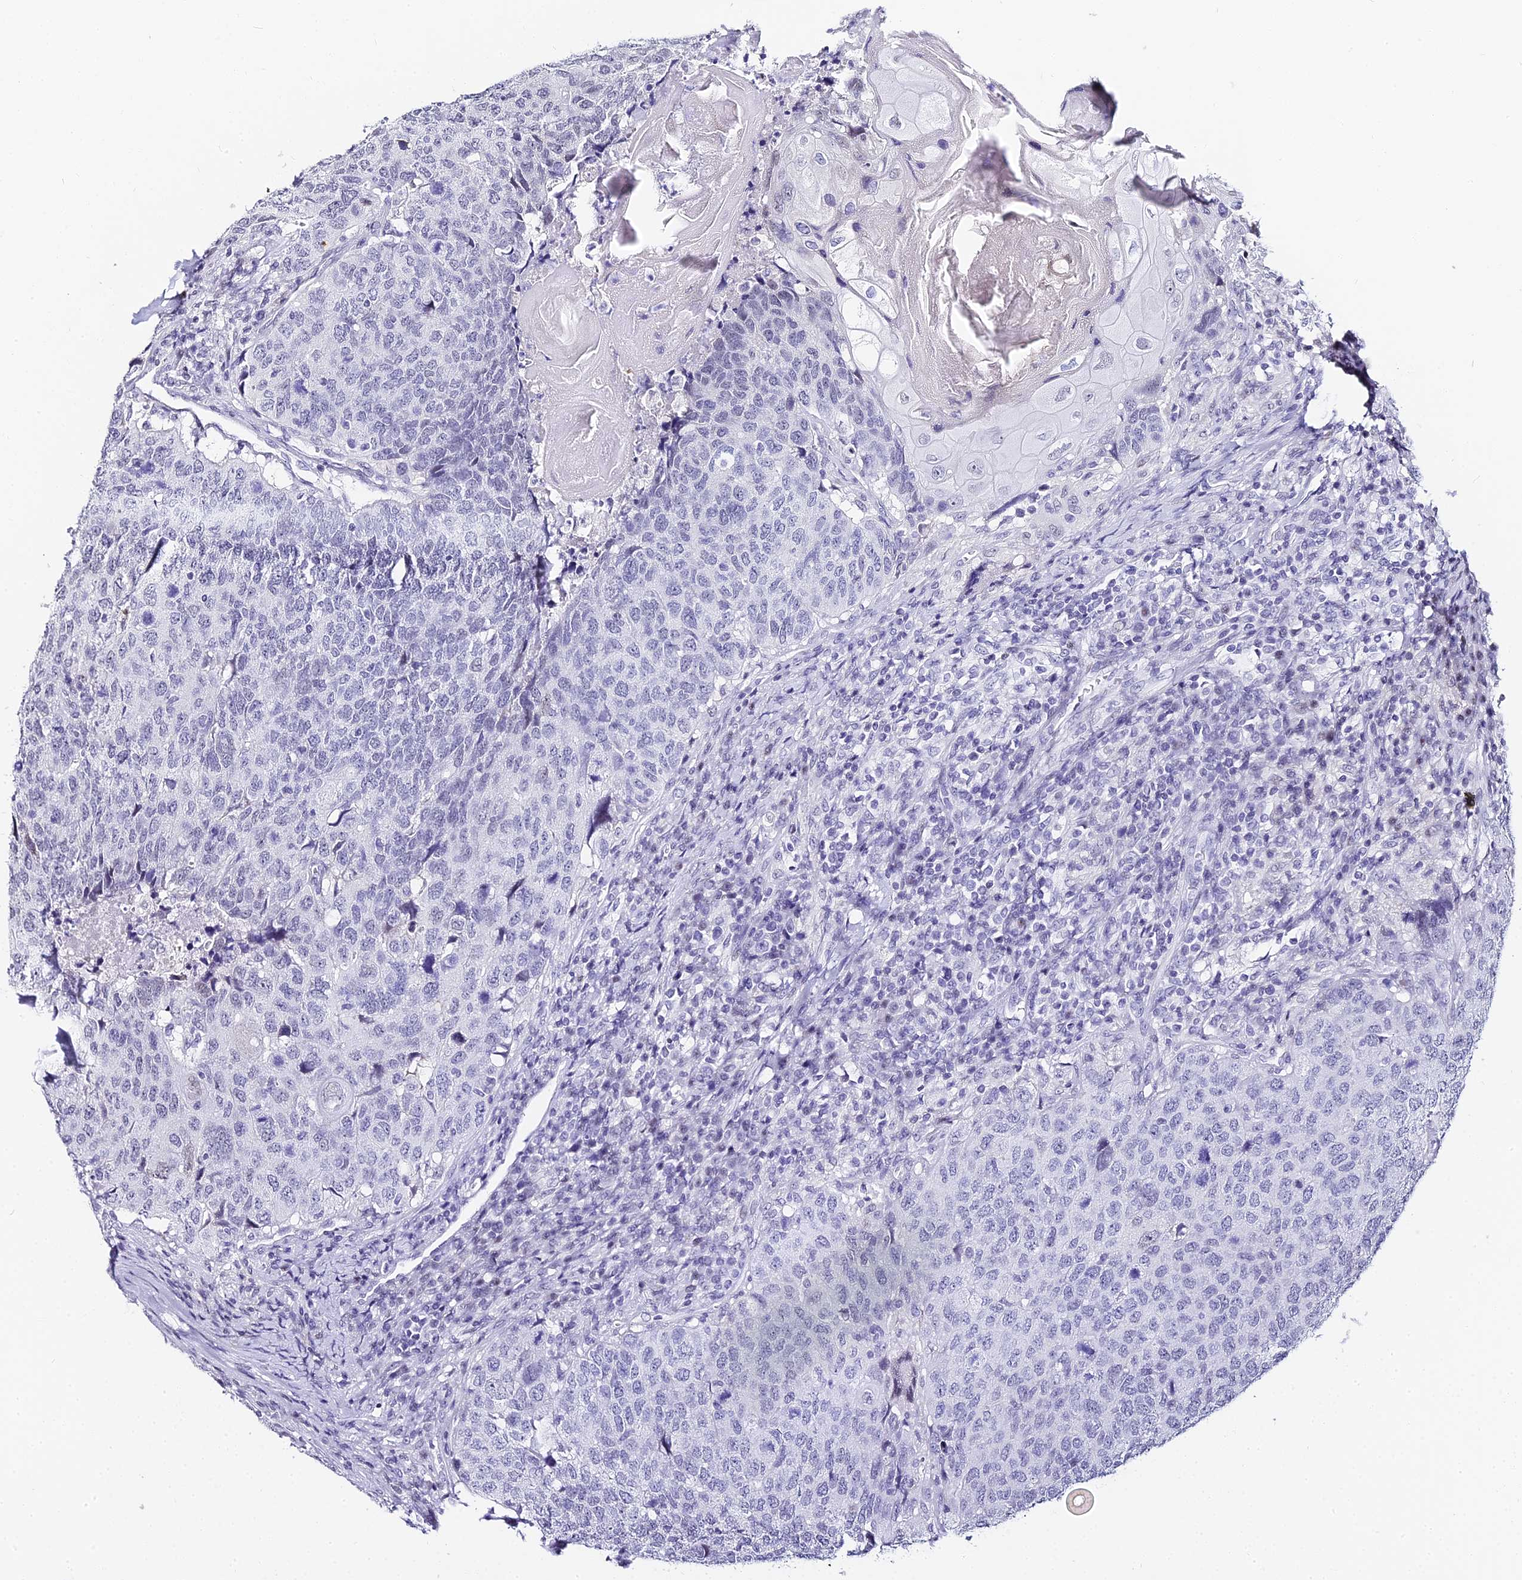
{"staining": {"intensity": "negative", "quantity": "none", "location": "none"}, "tissue": "head and neck cancer", "cell_type": "Tumor cells", "image_type": "cancer", "snomed": [{"axis": "morphology", "description": "Squamous cell carcinoma, NOS"}, {"axis": "topography", "description": "Head-Neck"}], "caption": "A micrograph of head and neck squamous cell carcinoma stained for a protein shows no brown staining in tumor cells.", "gene": "ABHD14A-ACY1", "patient": {"sex": "male", "age": 66}}